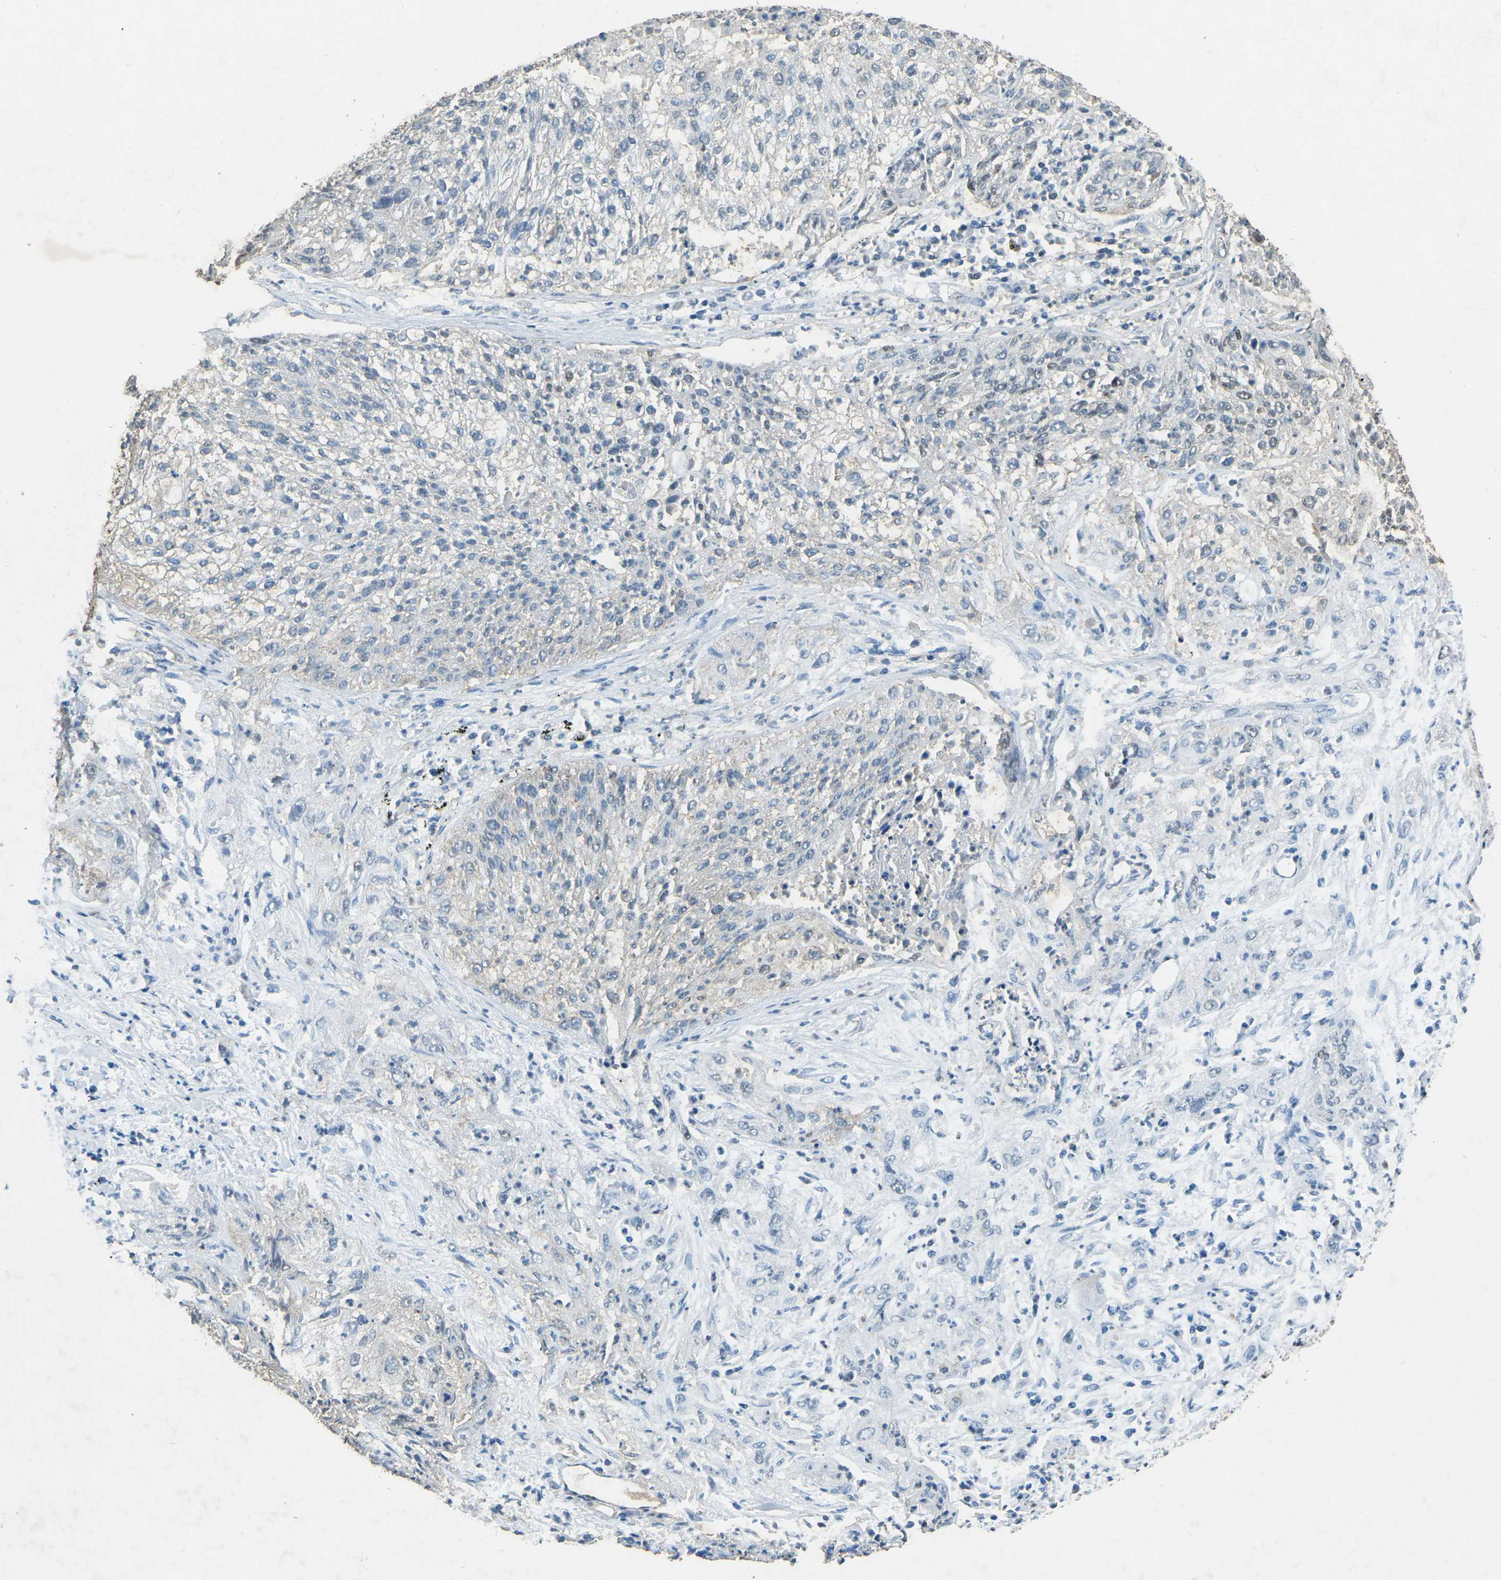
{"staining": {"intensity": "moderate", "quantity": "25%-75%", "location": "nuclear"}, "tissue": "lung cancer", "cell_type": "Tumor cells", "image_type": "cancer", "snomed": [{"axis": "morphology", "description": "Inflammation, NOS"}, {"axis": "morphology", "description": "Squamous cell carcinoma, NOS"}, {"axis": "topography", "description": "Lymph node"}, {"axis": "topography", "description": "Soft tissue"}, {"axis": "topography", "description": "Lung"}], "caption": "Human squamous cell carcinoma (lung) stained with a brown dye exhibits moderate nuclear positive positivity in approximately 25%-75% of tumor cells.", "gene": "RB1", "patient": {"sex": "male", "age": 66}}